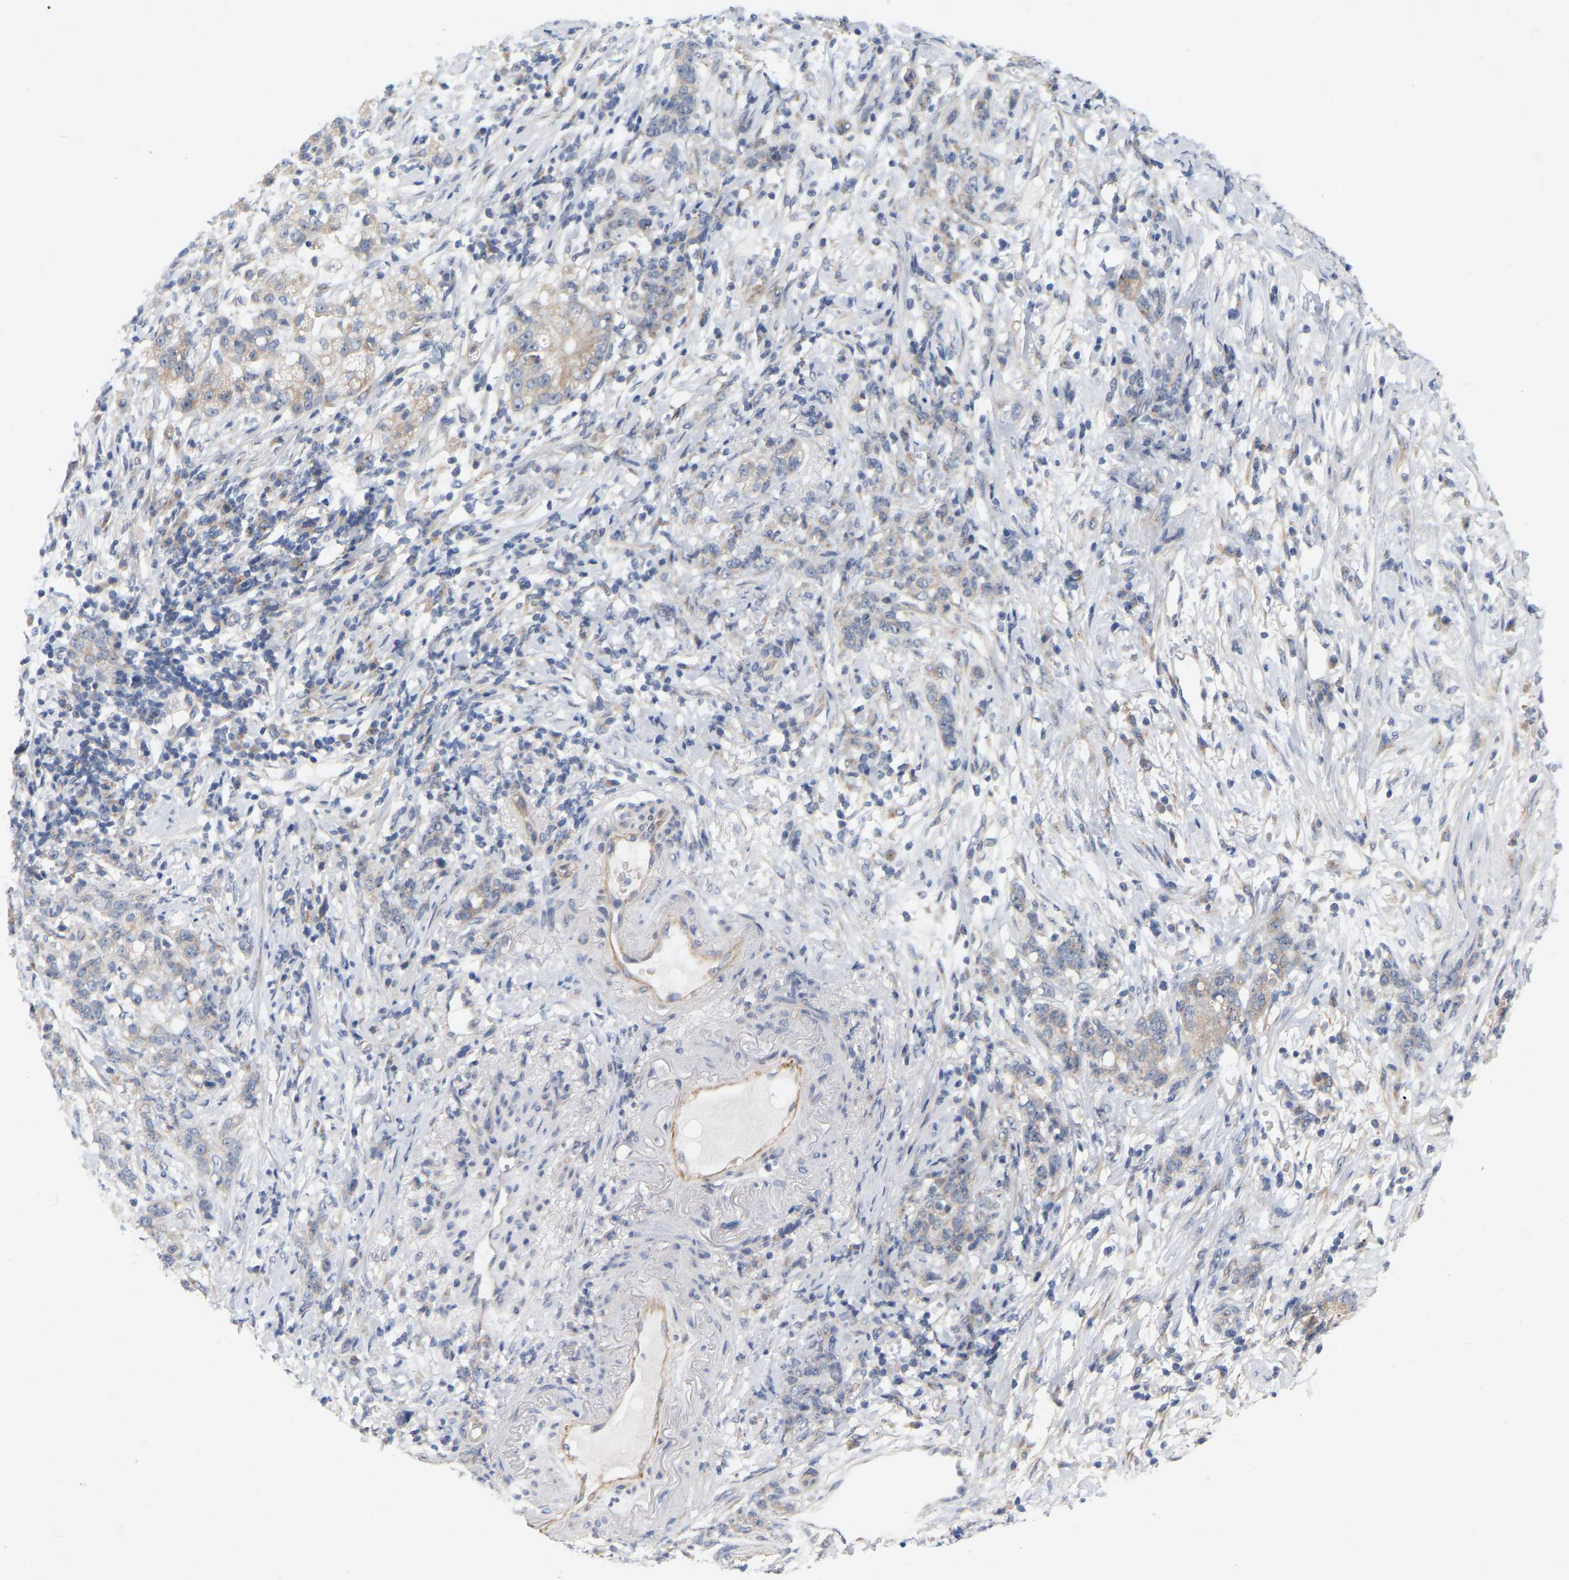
{"staining": {"intensity": "weak", "quantity": ">75%", "location": "cytoplasmic/membranous"}, "tissue": "stomach cancer", "cell_type": "Tumor cells", "image_type": "cancer", "snomed": [{"axis": "morphology", "description": "Adenocarcinoma, NOS"}, {"axis": "topography", "description": "Stomach, lower"}], "caption": "A low amount of weak cytoplasmic/membranous staining is present in approximately >75% of tumor cells in adenocarcinoma (stomach) tissue.", "gene": "MINDY4", "patient": {"sex": "male", "age": 88}}